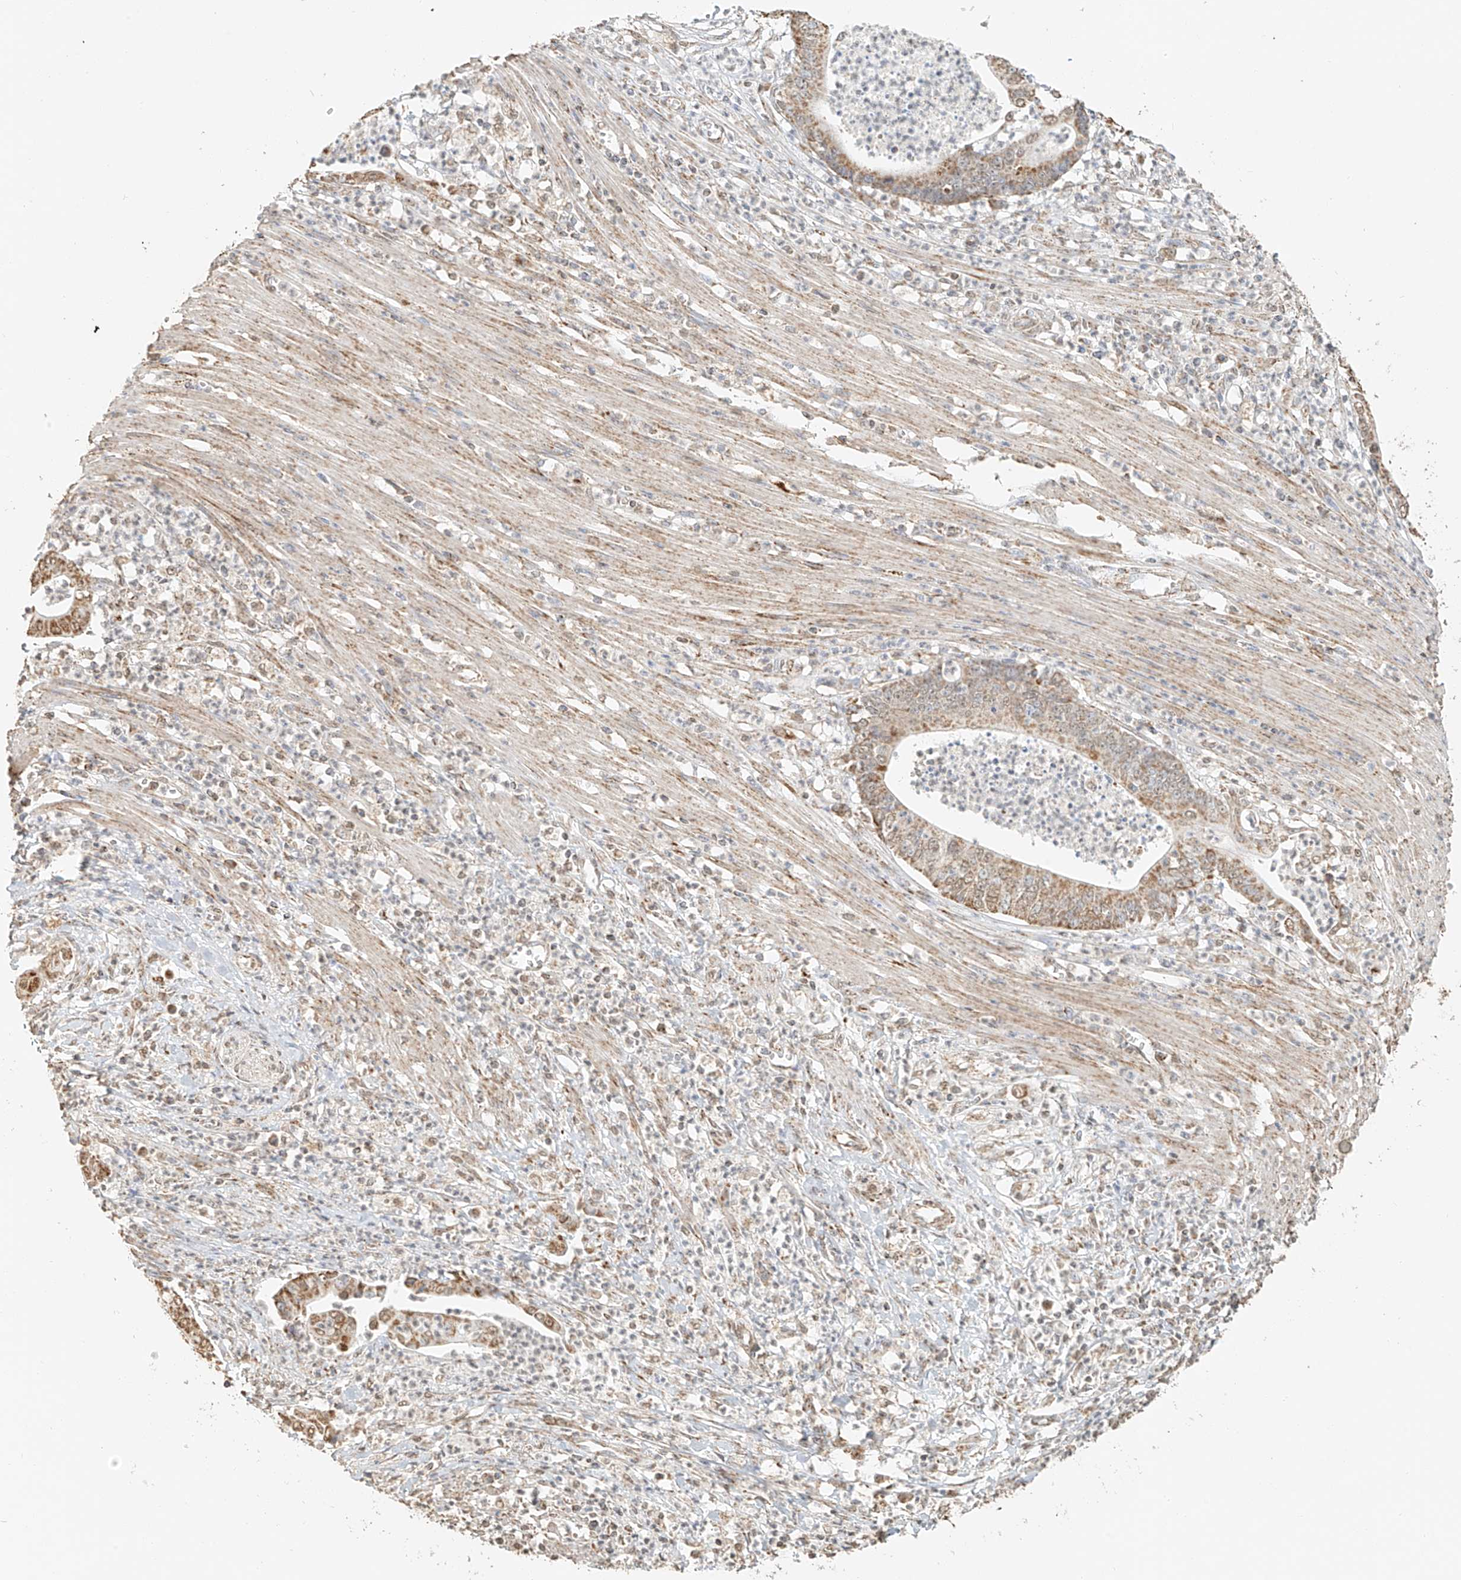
{"staining": {"intensity": "moderate", "quantity": ">75%", "location": "cytoplasmic/membranous"}, "tissue": "pancreatic cancer", "cell_type": "Tumor cells", "image_type": "cancer", "snomed": [{"axis": "morphology", "description": "Adenocarcinoma, NOS"}, {"axis": "topography", "description": "Pancreas"}], "caption": "The immunohistochemical stain highlights moderate cytoplasmic/membranous expression in tumor cells of pancreatic adenocarcinoma tissue. Using DAB (3,3'-diaminobenzidine) (brown) and hematoxylin (blue) stains, captured at high magnification using brightfield microscopy.", "gene": "MIPEP", "patient": {"sex": "male", "age": 69}}